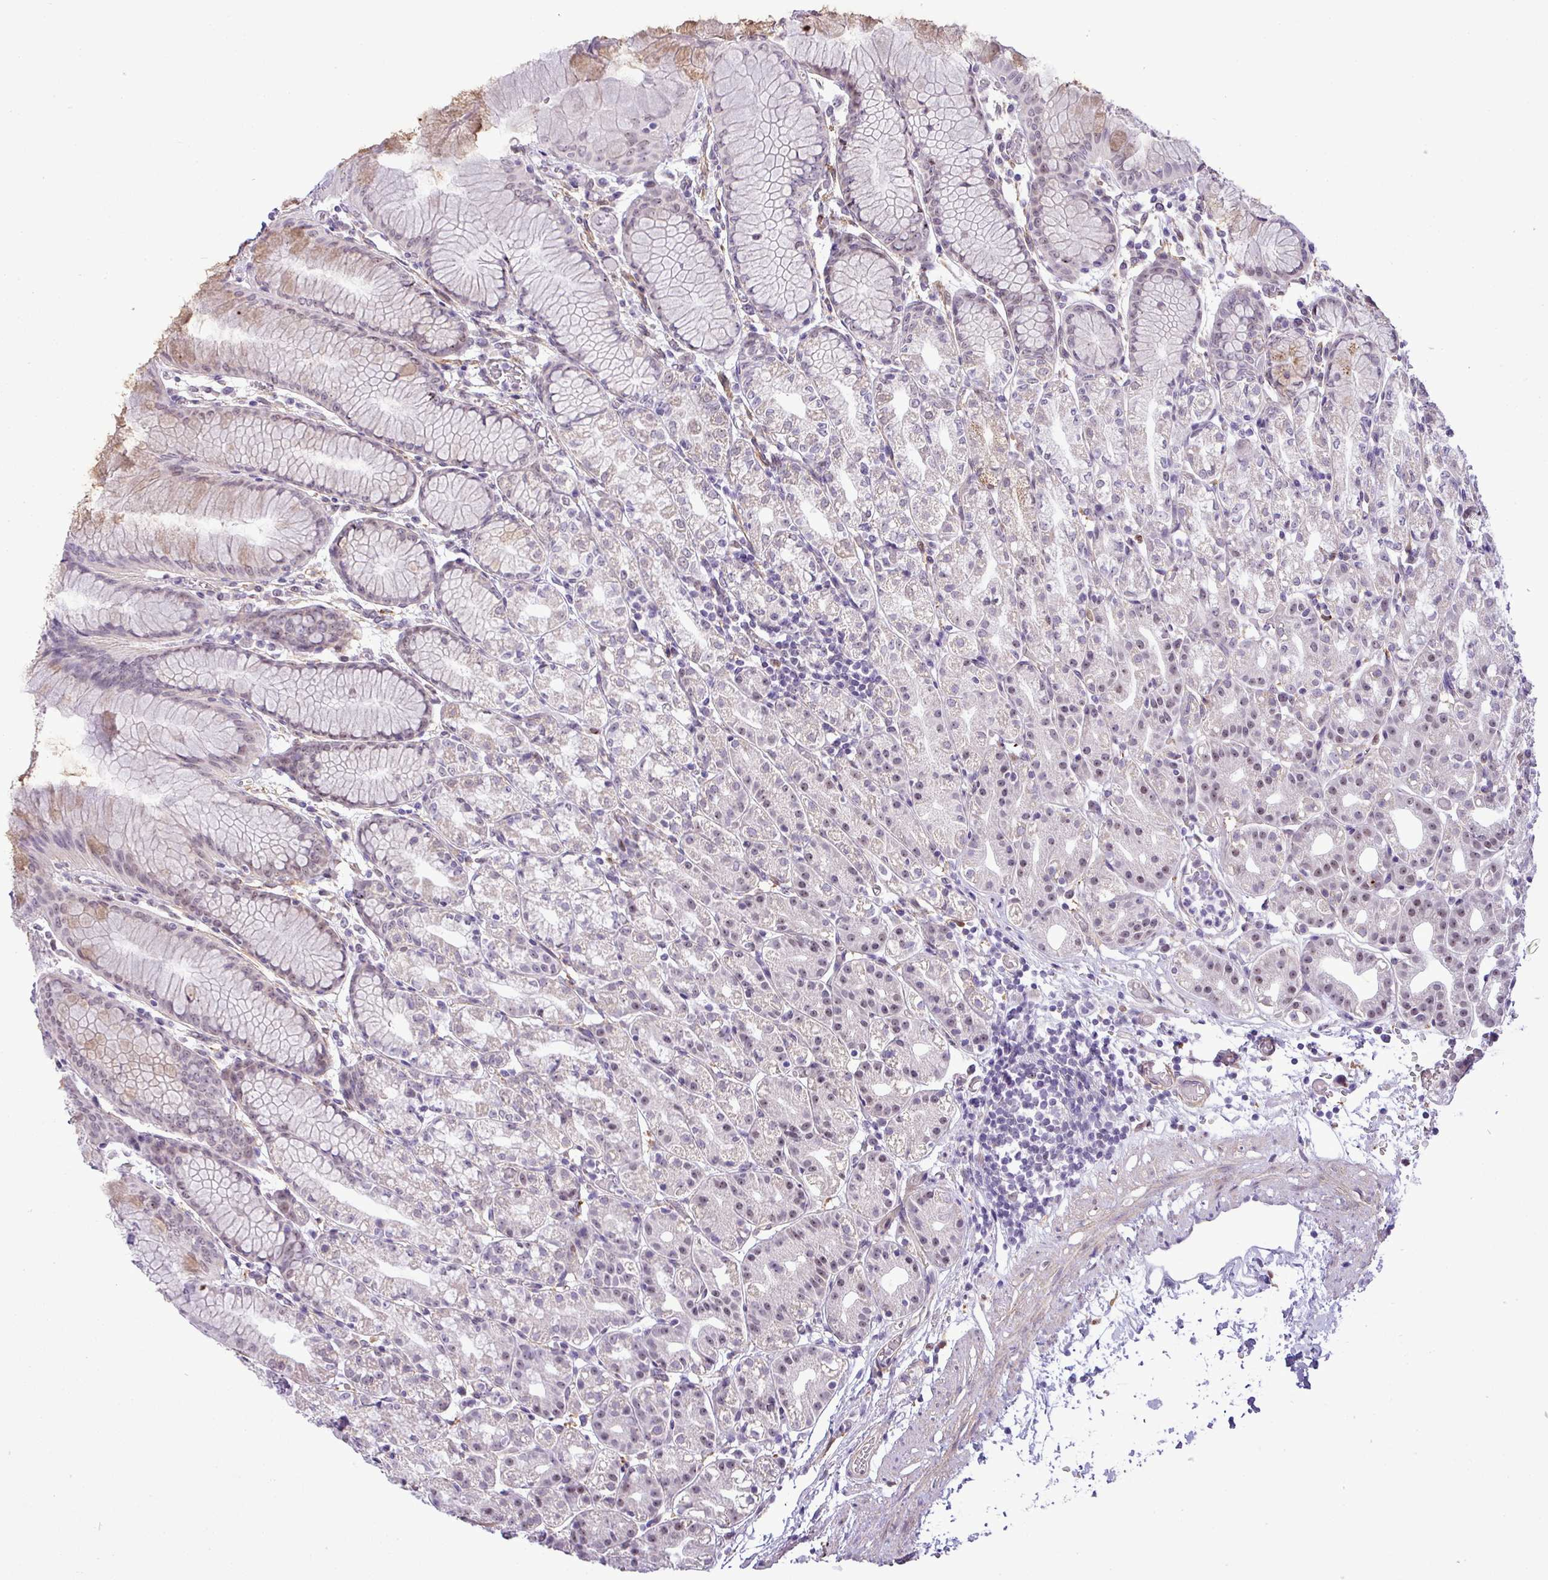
{"staining": {"intensity": "weak", "quantity": "25%-75%", "location": "cytoplasmic/membranous,nuclear"}, "tissue": "stomach", "cell_type": "Glandular cells", "image_type": "normal", "snomed": [{"axis": "morphology", "description": "Normal tissue, NOS"}, {"axis": "topography", "description": "Stomach"}], "caption": "IHC (DAB) staining of benign human stomach demonstrates weak cytoplasmic/membranous,nuclear protein expression in approximately 25%-75% of glandular cells.", "gene": "MAK16", "patient": {"sex": "female", "age": 57}}